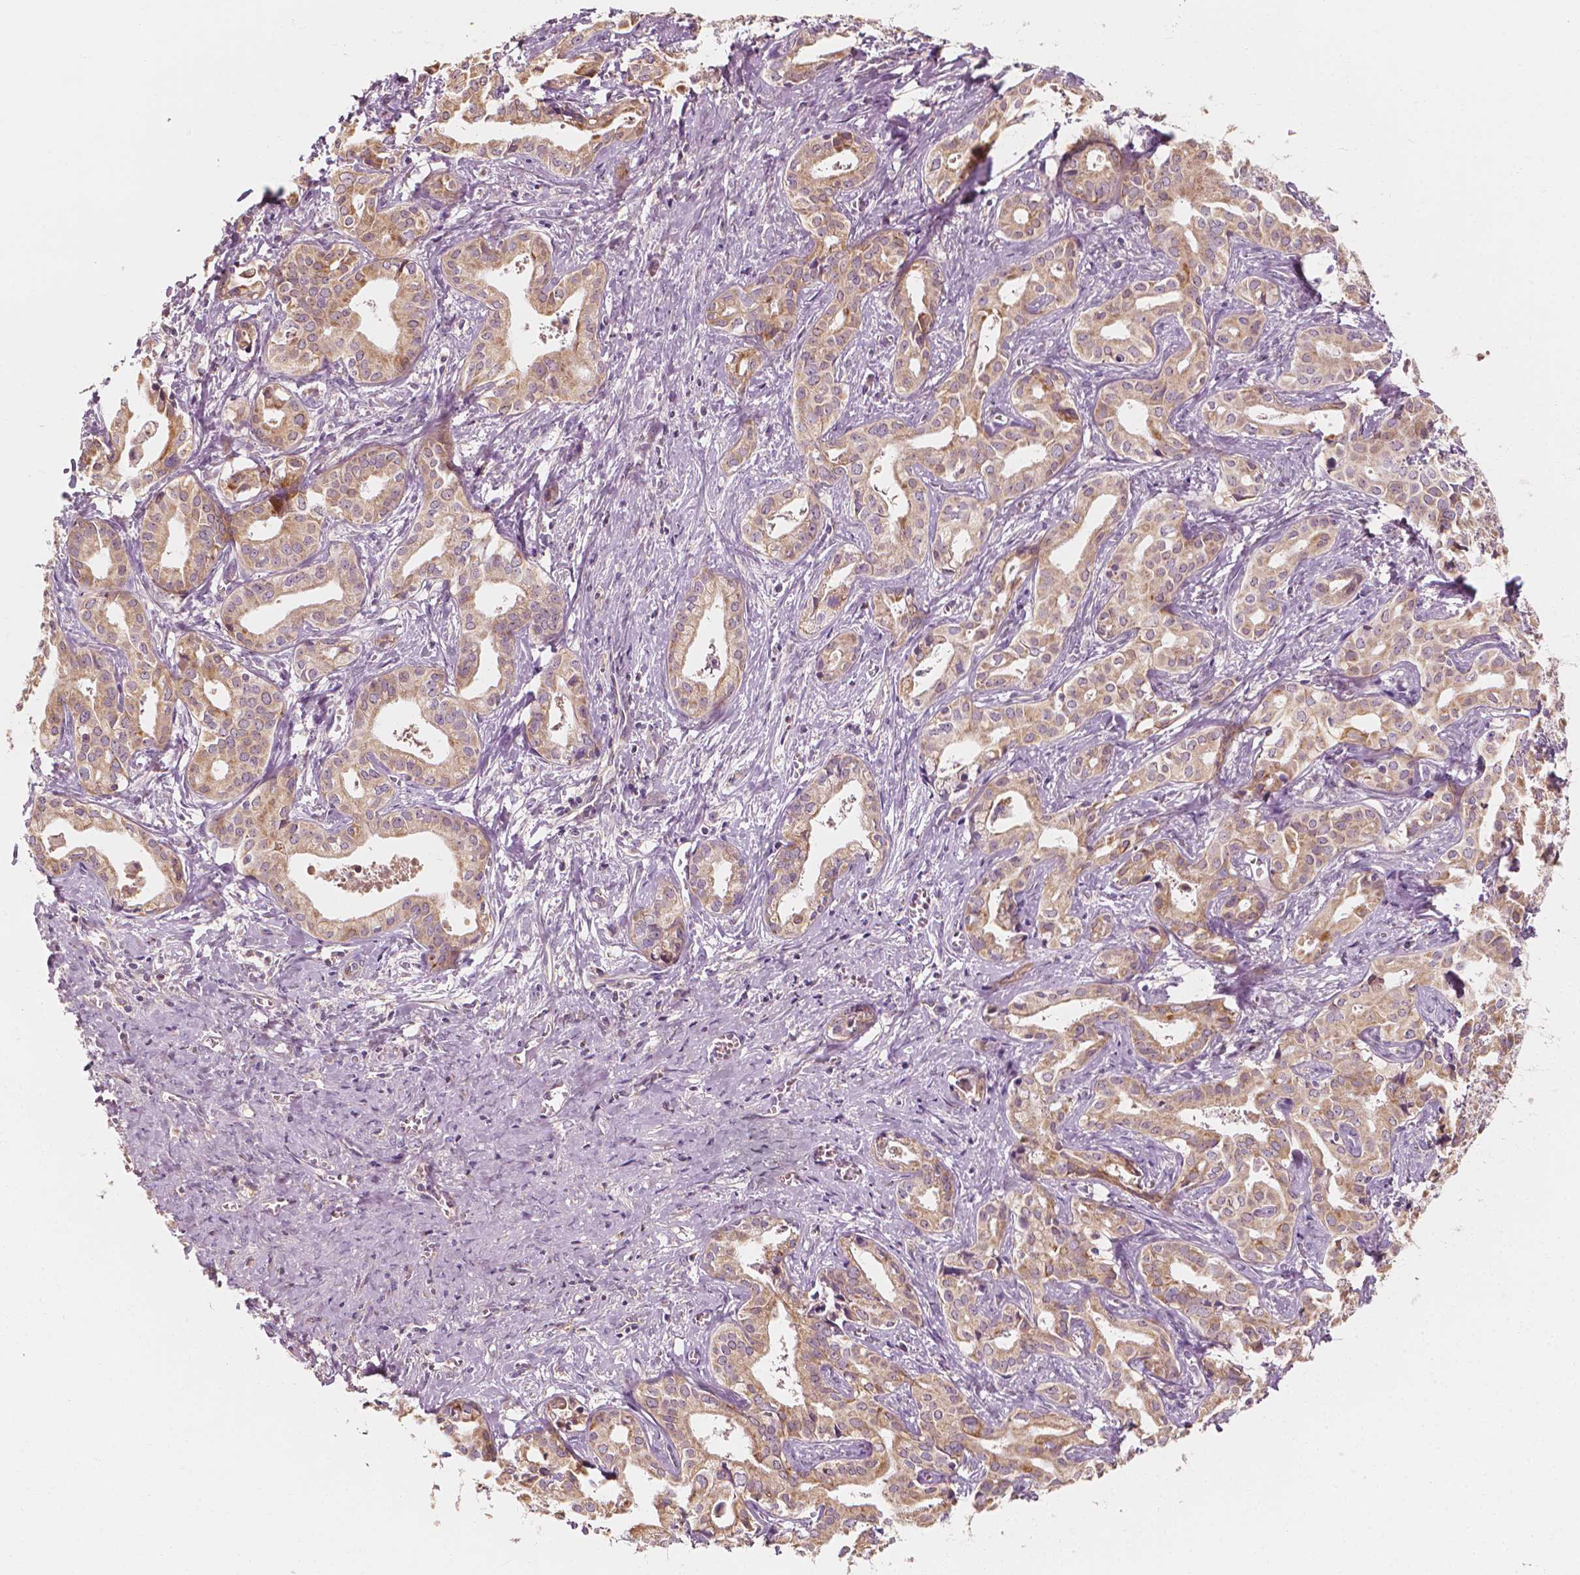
{"staining": {"intensity": "weak", "quantity": ">75%", "location": "cytoplasmic/membranous"}, "tissue": "liver cancer", "cell_type": "Tumor cells", "image_type": "cancer", "snomed": [{"axis": "morphology", "description": "Cholangiocarcinoma"}, {"axis": "topography", "description": "Liver"}], "caption": "Tumor cells show low levels of weak cytoplasmic/membranous staining in about >75% of cells in liver cholangiocarcinoma.", "gene": "SHPK", "patient": {"sex": "female", "age": 65}}